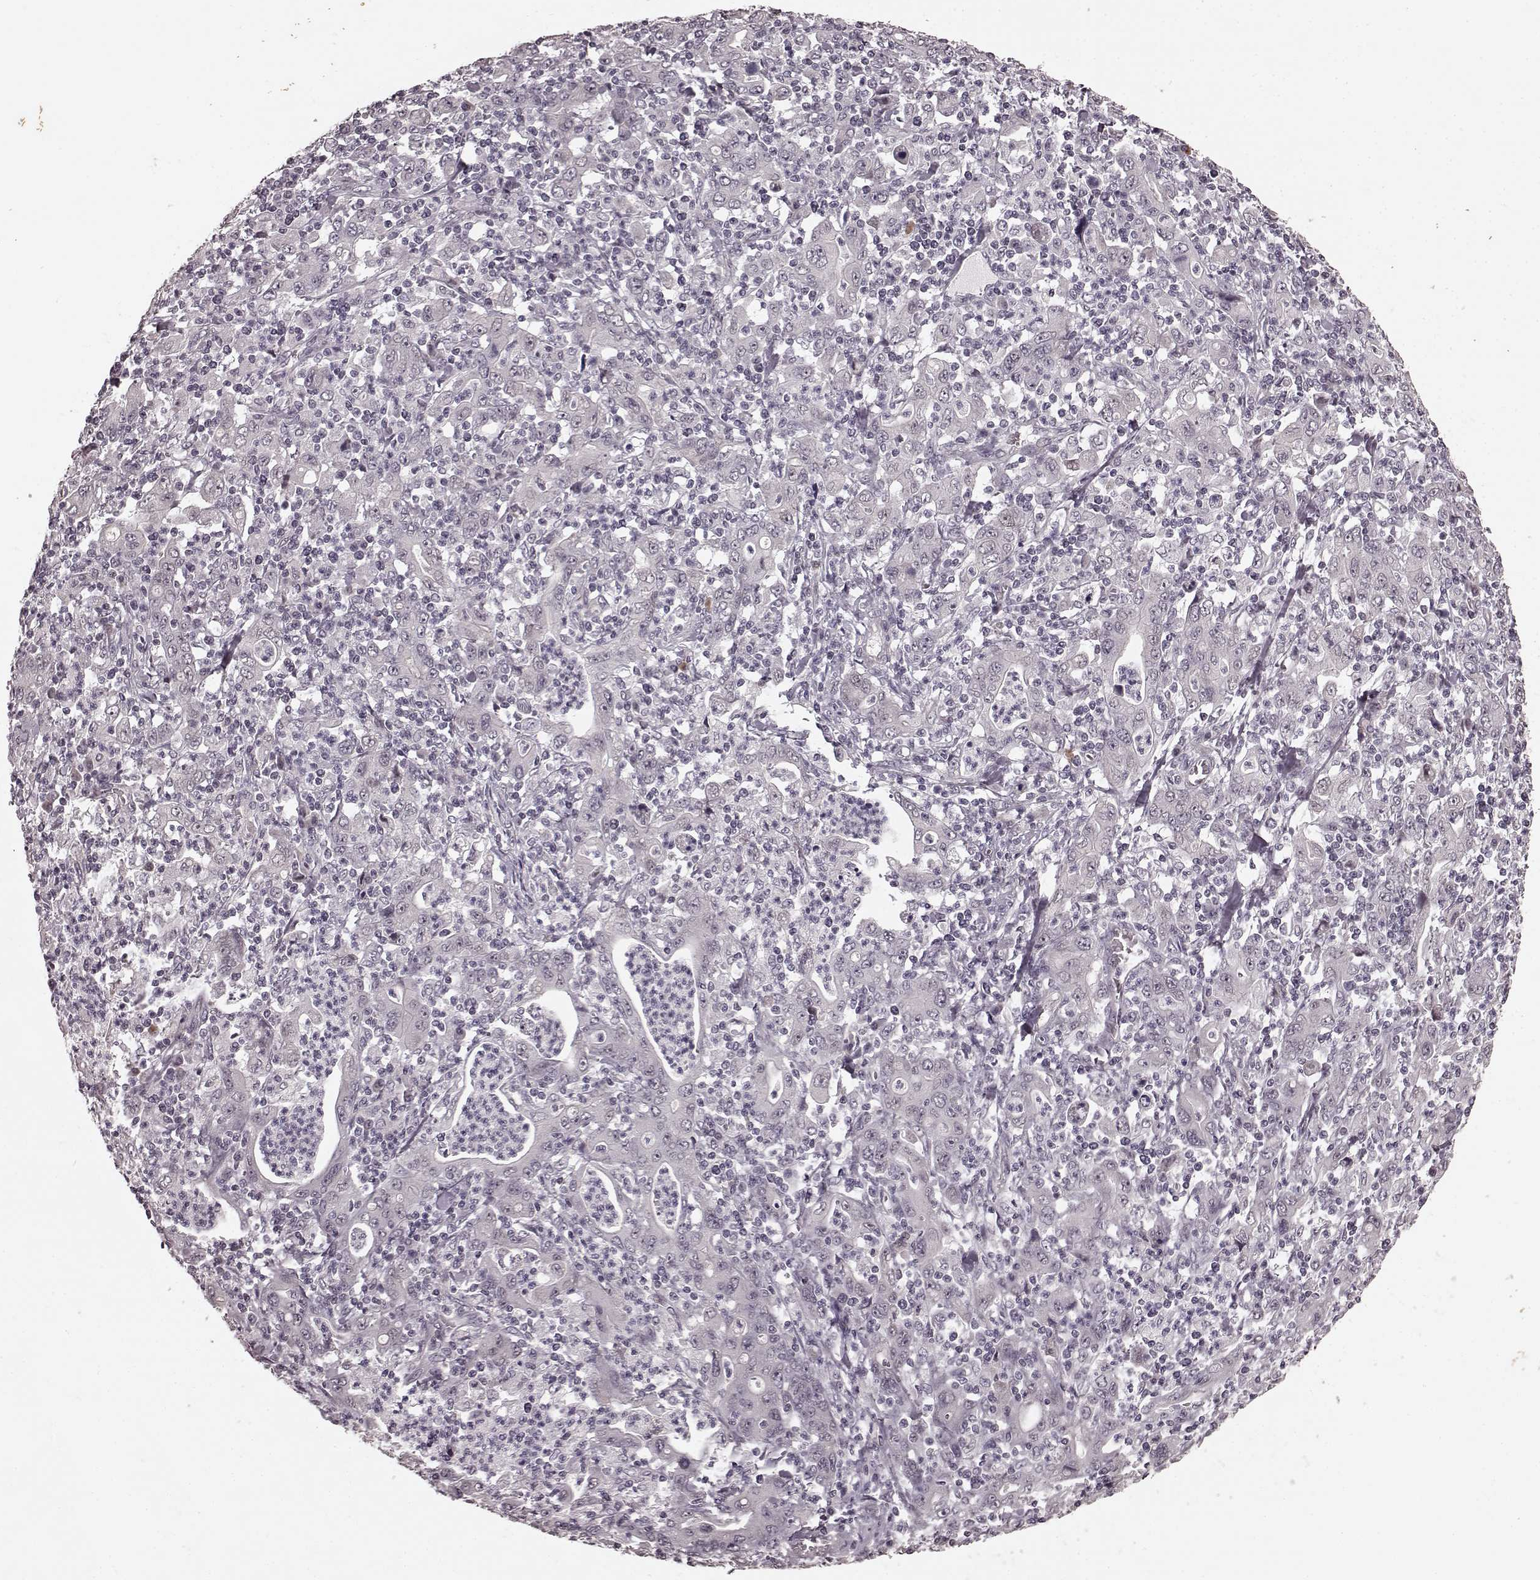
{"staining": {"intensity": "negative", "quantity": "none", "location": "none"}, "tissue": "stomach cancer", "cell_type": "Tumor cells", "image_type": "cancer", "snomed": [{"axis": "morphology", "description": "Adenocarcinoma, NOS"}, {"axis": "topography", "description": "Stomach, upper"}], "caption": "IHC photomicrograph of stomach cancer stained for a protein (brown), which reveals no expression in tumor cells.", "gene": "PLCB4", "patient": {"sex": "male", "age": 69}}